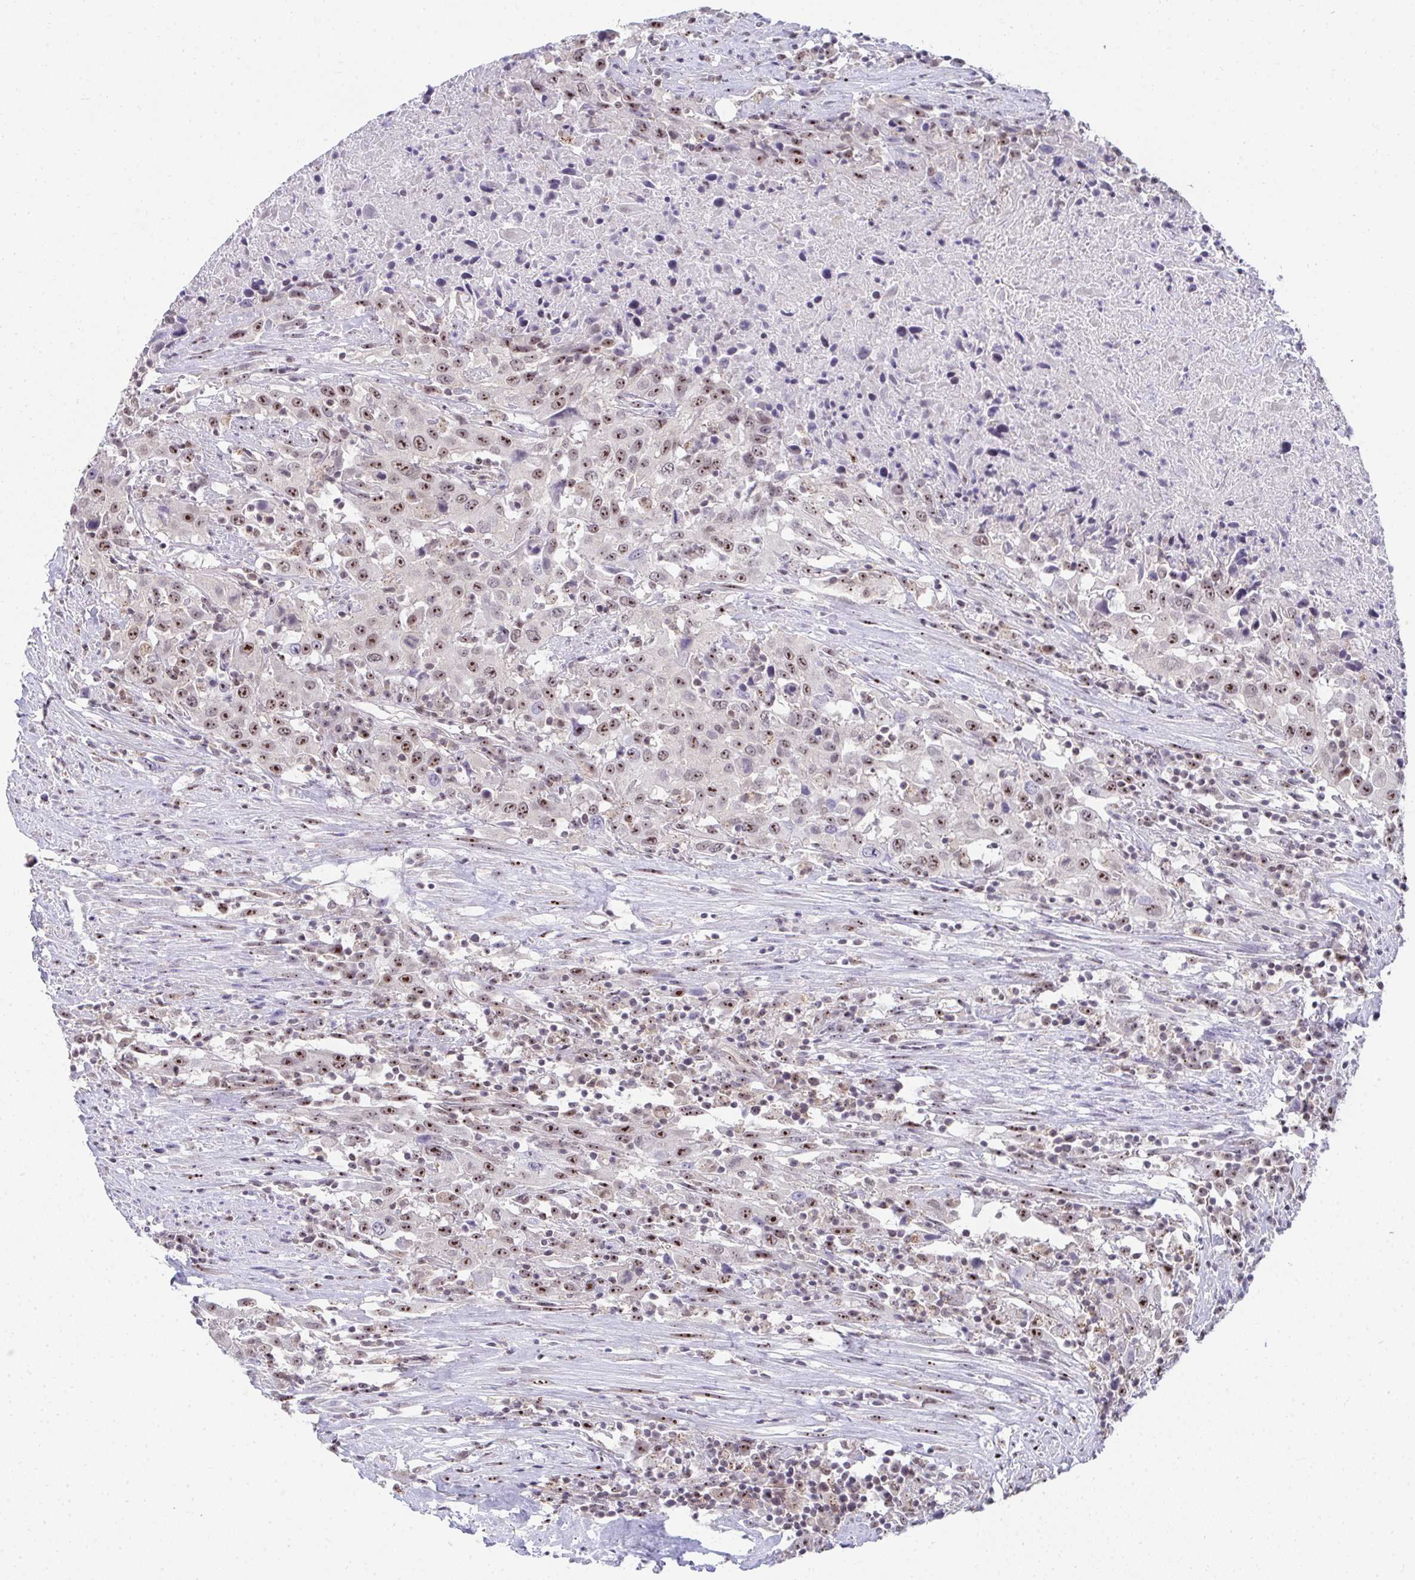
{"staining": {"intensity": "moderate", "quantity": ">75%", "location": "nuclear"}, "tissue": "urothelial cancer", "cell_type": "Tumor cells", "image_type": "cancer", "snomed": [{"axis": "morphology", "description": "Urothelial carcinoma, High grade"}, {"axis": "topography", "description": "Urinary bladder"}], "caption": "Urothelial cancer was stained to show a protein in brown. There is medium levels of moderate nuclear positivity in about >75% of tumor cells.", "gene": "HIRA", "patient": {"sex": "male", "age": 61}}